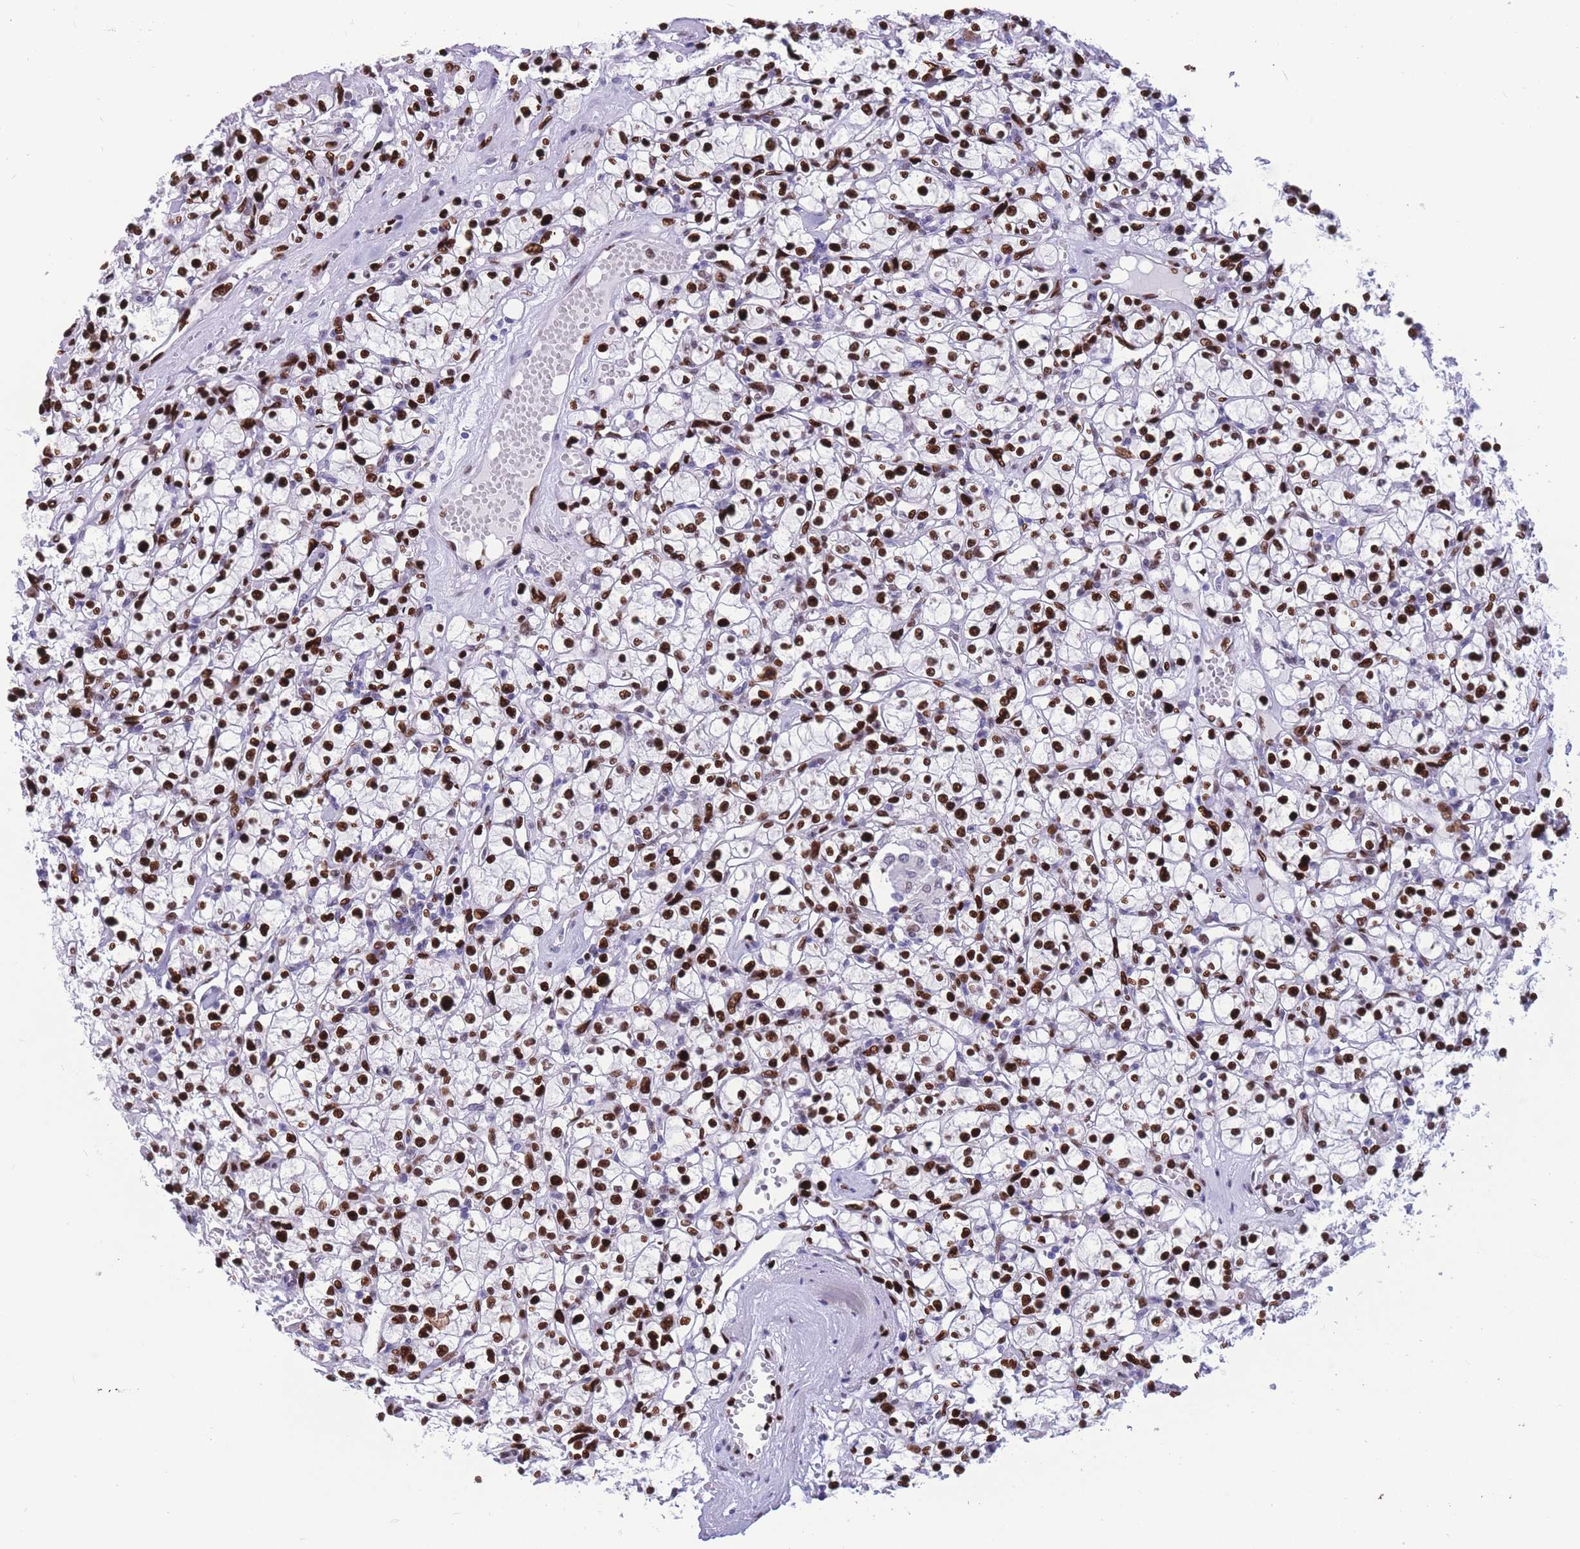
{"staining": {"intensity": "strong", "quantity": ">75%", "location": "nuclear"}, "tissue": "renal cancer", "cell_type": "Tumor cells", "image_type": "cancer", "snomed": [{"axis": "morphology", "description": "Adenocarcinoma, NOS"}, {"axis": "topography", "description": "Kidney"}], "caption": "IHC photomicrograph of renal cancer stained for a protein (brown), which shows high levels of strong nuclear positivity in approximately >75% of tumor cells.", "gene": "NASP", "patient": {"sex": "female", "age": 59}}